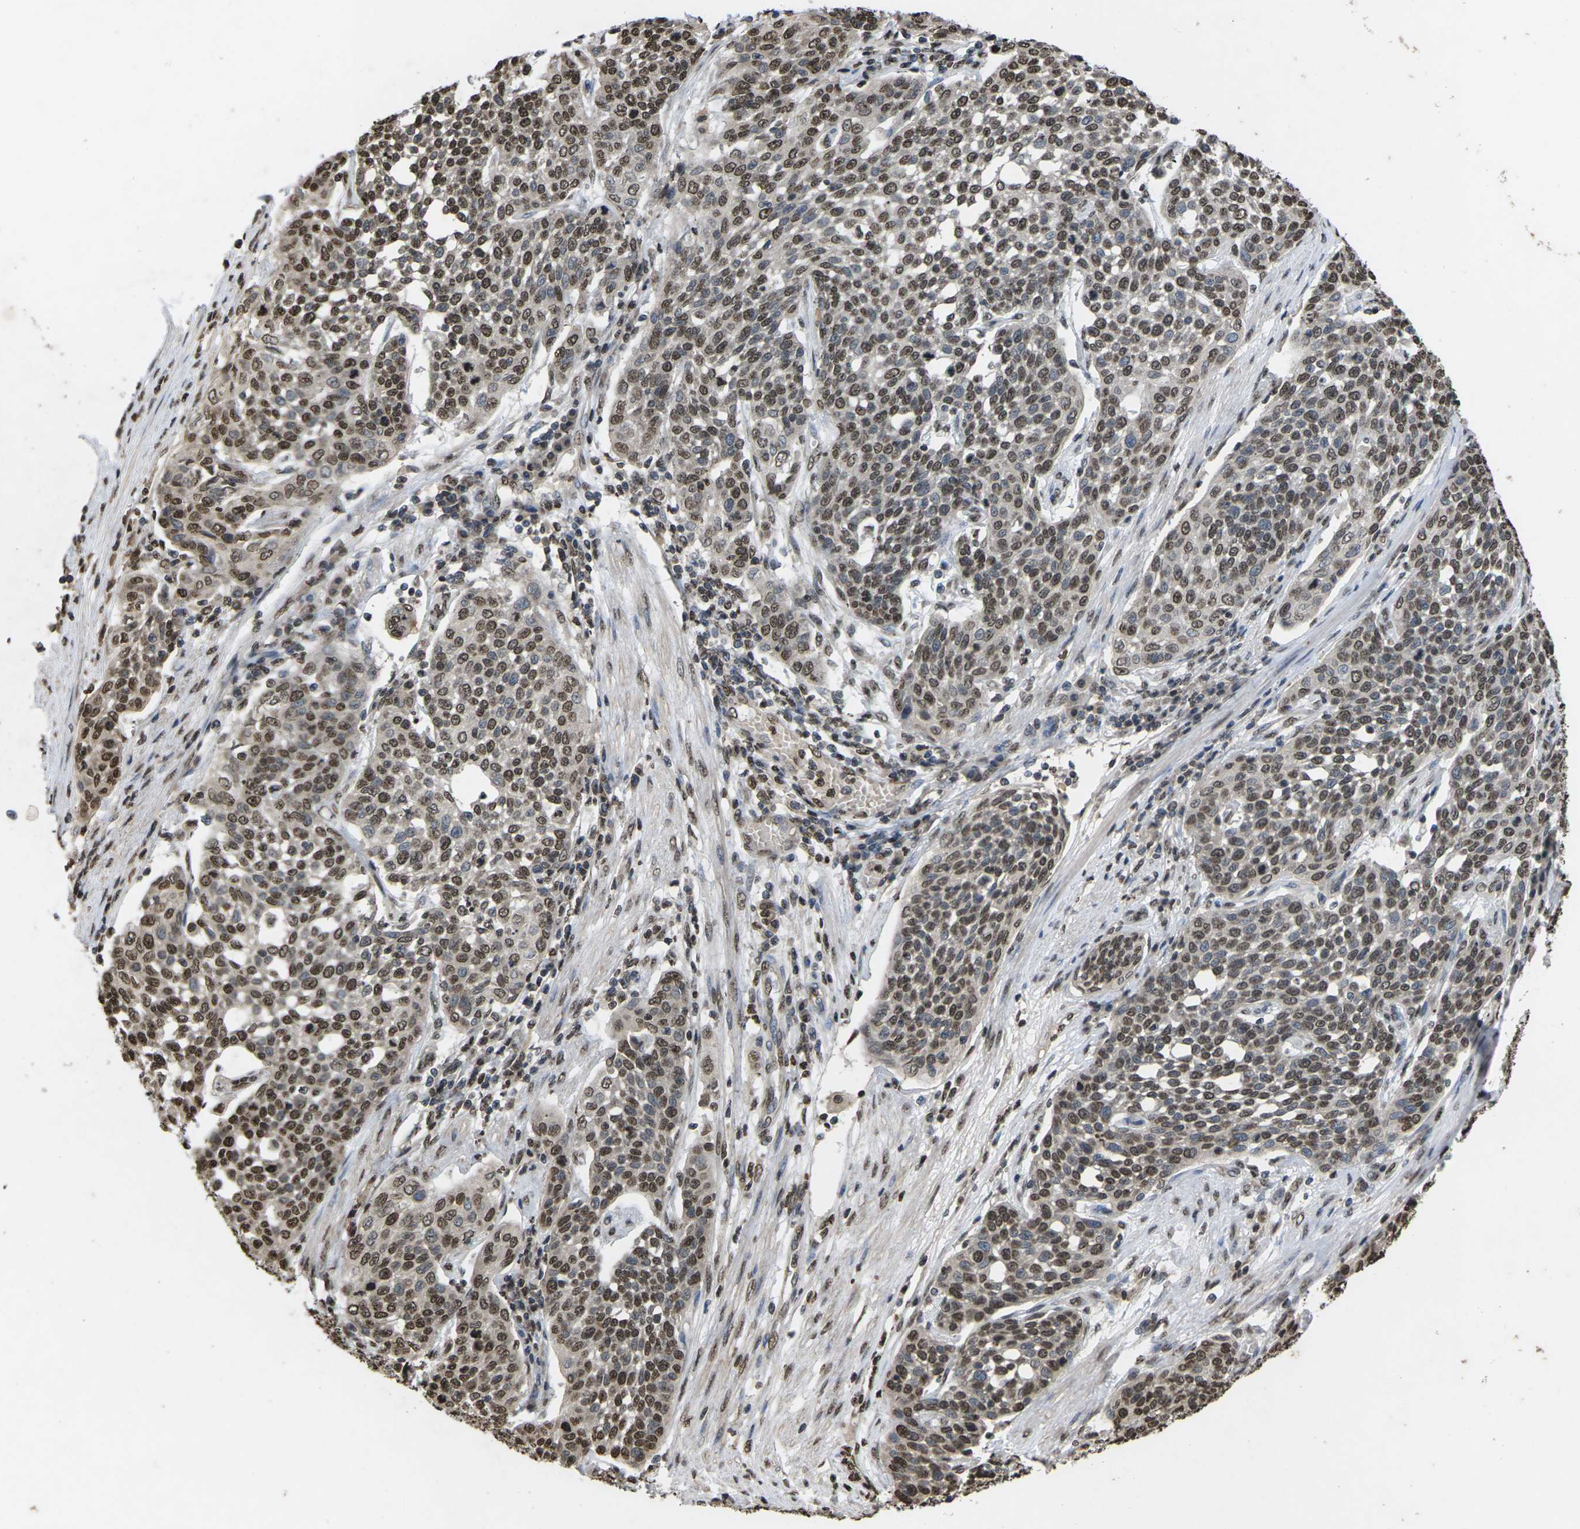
{"staining": {"intensity": "moderate", "quantity": ">75%", "location": "nuclear"}, "tissue": "cervical cancer", "cell_type": "Tumor cells", "image_type": "cancer", "snomed": [{"axis": "morphology", "description": "Squamous cell carcinoma, NOS"}, {"axis": "topography", "description": "Cervix"}], "caption": "The image exhibits immunohistochemical staining of cervical cancer. There is moderate nuclear staining is present in approximately >75% of tumor cells.", "gene": "EMSY", "patient": {"sex": "female", "age": 34}}